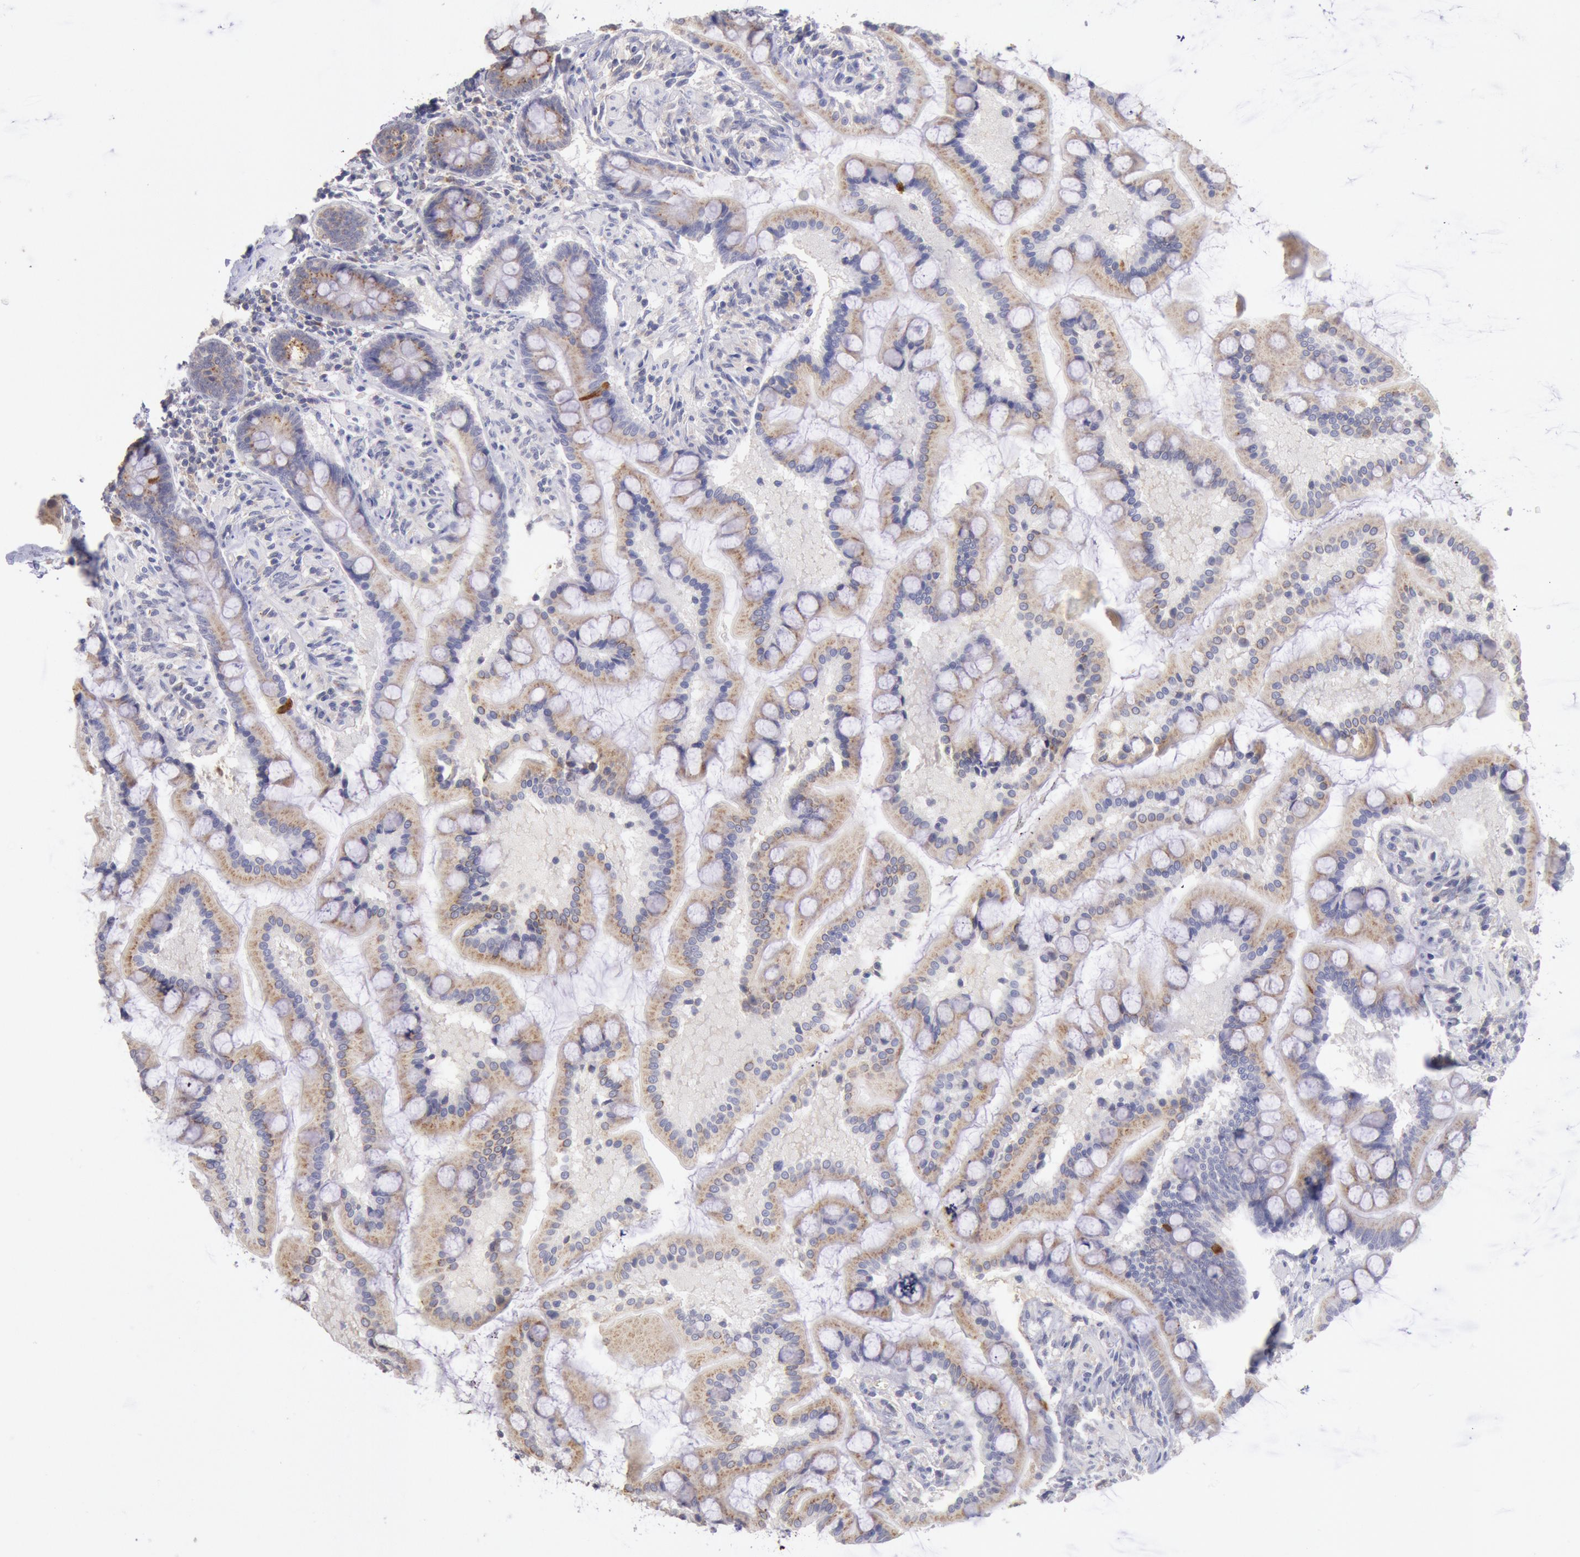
{"staining": {"intensity": "moderate", "quantity": ">75%", "location": "cytoplasmic/membranous"}, "tissue": "small intestine", "cell_type": "Glandular cells", "image_type": "normal", "snomed": [{"axis": "morphology", "description": "Normal tissue, NOS"}, {"axis": "topography", "description": "Small intestine"}], "caption": "Small intestine stained with DAB immunohistochemistry (IHC) exhibits medium levels of moderate cytoplasmic/membranous staining in approximately >75% of glandular cells. Nuclei are stained in blue.", "gene": "GAL3ST1", "patient": {"sex": "male", "age": 41}}